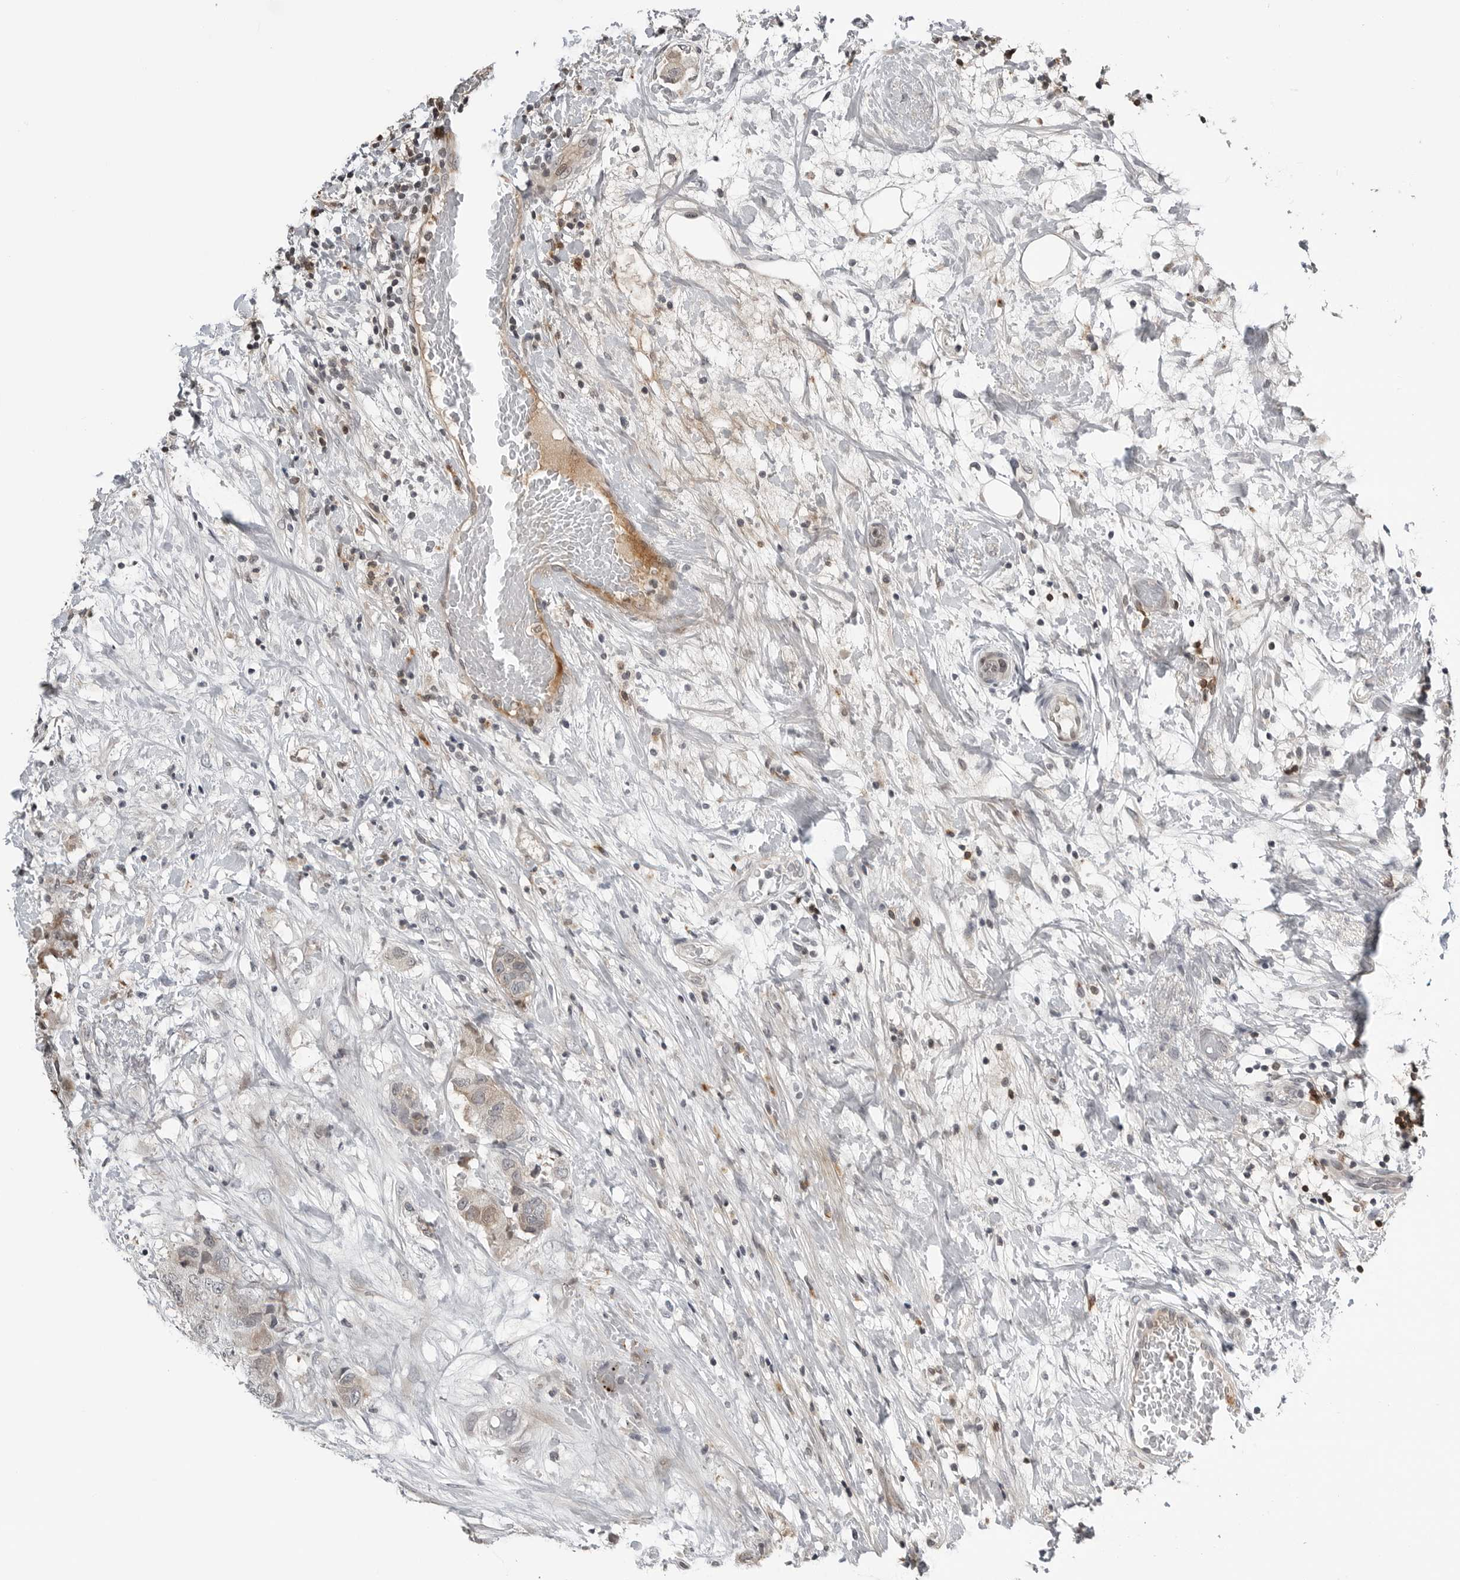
{"staining": {"intensity": "weak", "quantity": "<25%", "location": "cytoplasmic/membranous"}, "tissue": "breast cancer", "cell_type": "Tumor cells", "image_type": "cancer", "snomed": [{"axis": "morphology", "description": "Duct carcinoma"}, {"axis": "topography", "description": "Breast"}], "caption": "This is an immunohistochemistry micrograph of breast cancer (invasive ductal carcinoma). There is no expression in tumor cells.", "gene": "CXCR5", "patient": {"sex": "female", "age": 62}}